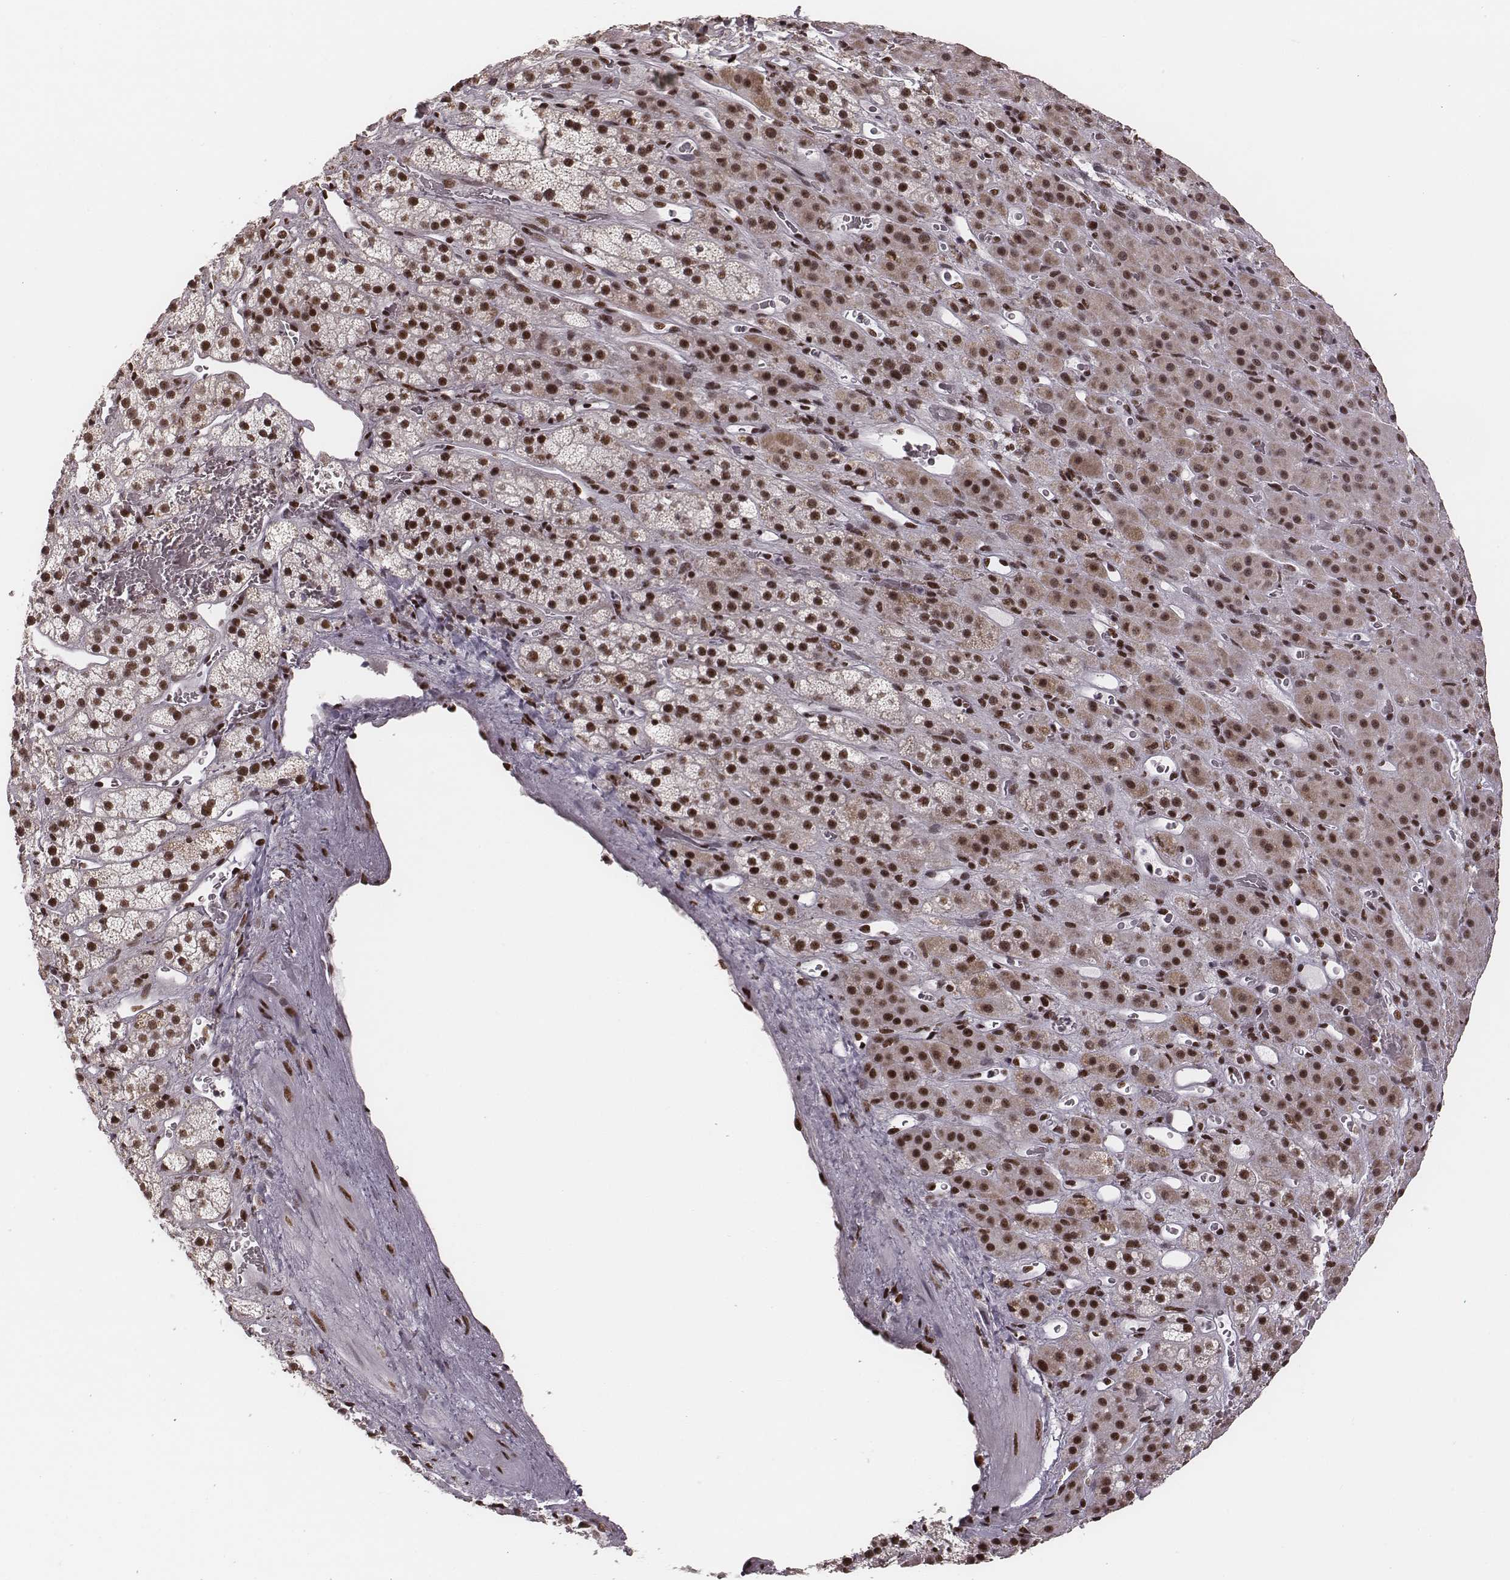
{"staining": {"intensity": "strong", "quantity": ">75%", "location": "nuclear"}, "tissue": "adrenal gland", "cell_type": "Glandular cells", "image_type": "normal", "snomed": [{"axis": "morphology", "description": "Normal tissue, NOS"}, {"axis": "topography", "description": "Adrenal gland"}], "caption": "Glandular cells demonstrate high levels of strong nuclear expression in about >75% of cells in normal adrenal gland.", "gene": "LUC7L", "patient": {"sex": "male", "age": 57}}